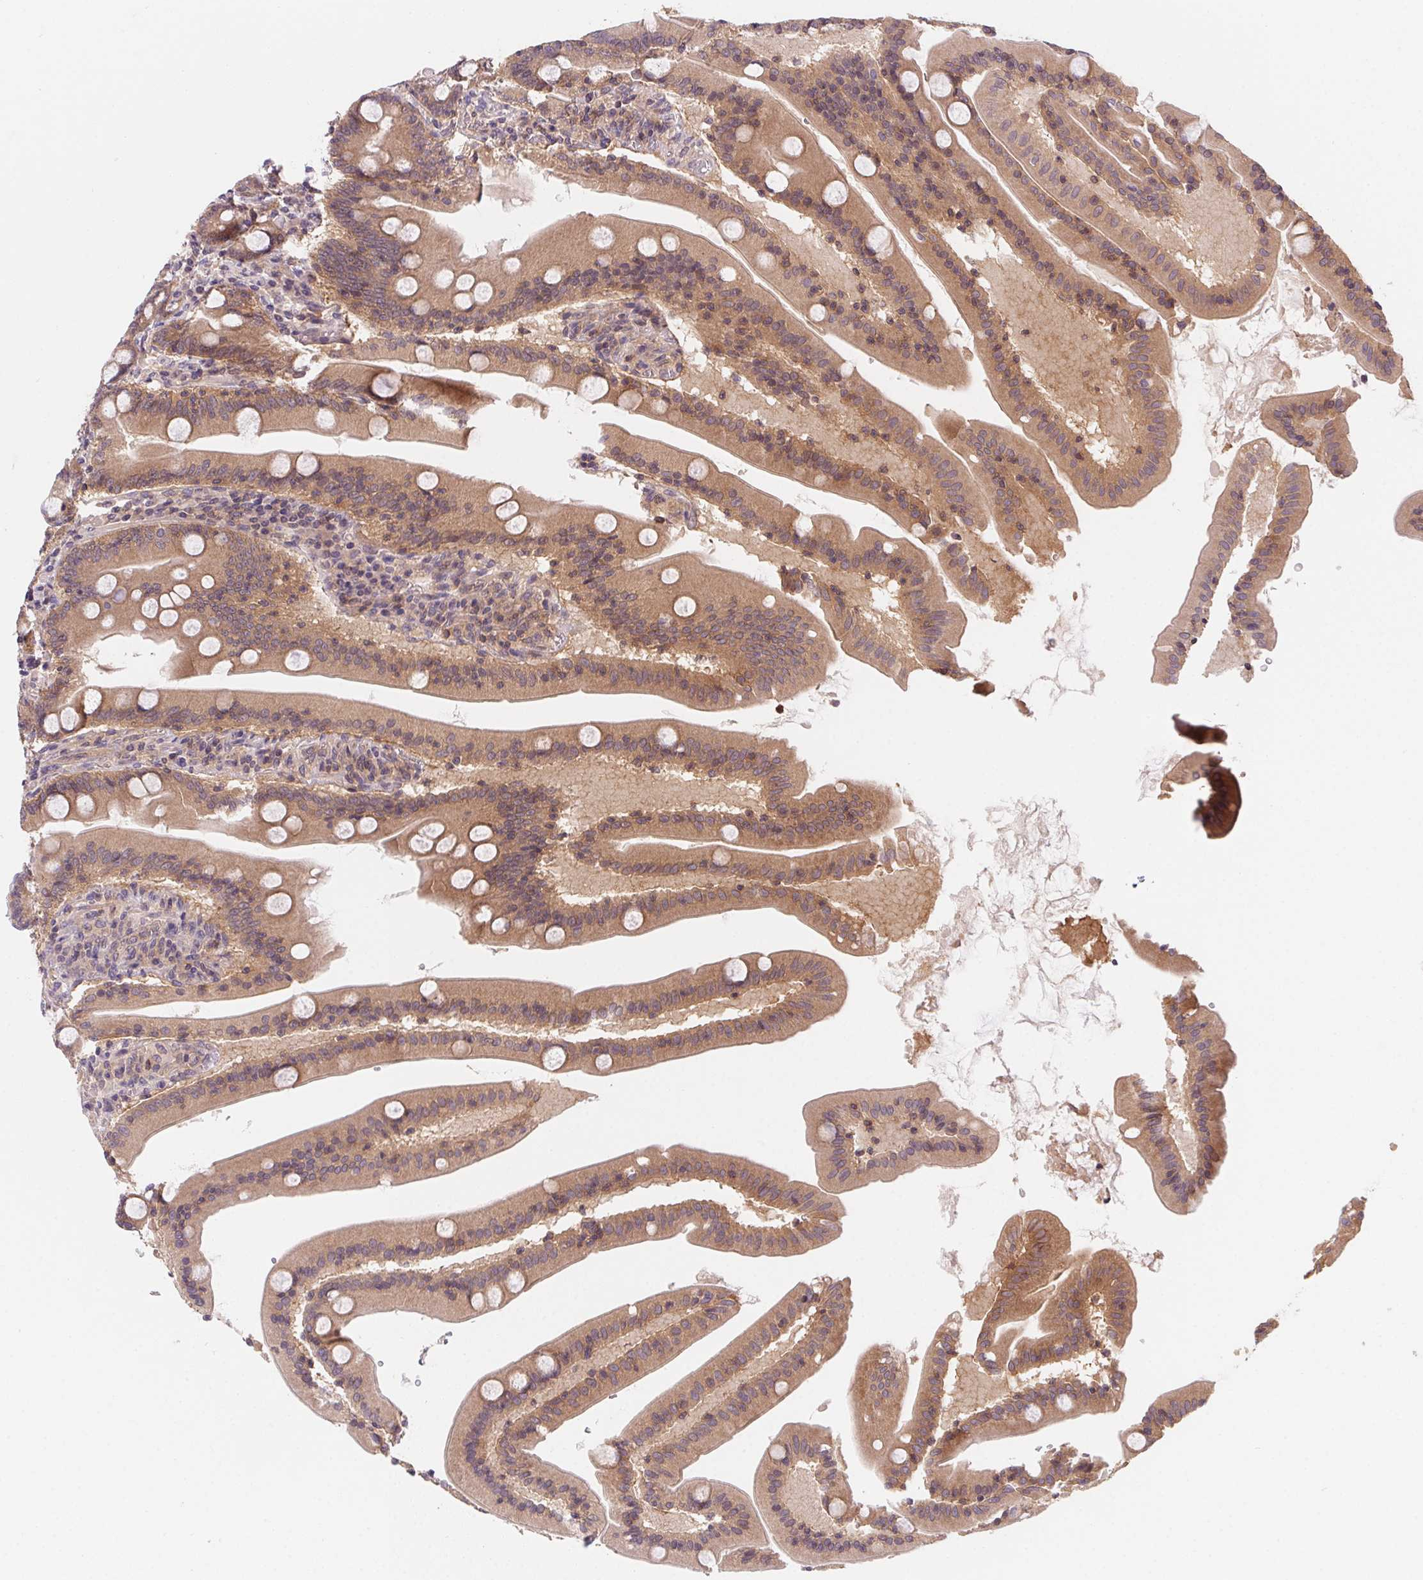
{"staining": {"intensity": "moderate", "quantity": ">75%", "location": "cytoplasmic/membranous"}, "tissue": "small intestine", "cell_type": "Glandular cells", "image_type": "normal", "snomed": [{"axis": "morphology", "description": "Normal tissue, NOS"}, {"axis": "topography", "description": "Small intestine"}], "caption": "Normal small intestine demonstrates moderate cytoplasmic/membranous staining in about >75% of glandular cells.", "gene": "PRKAA1", "patient": {"sex": "male", "age": 37}}